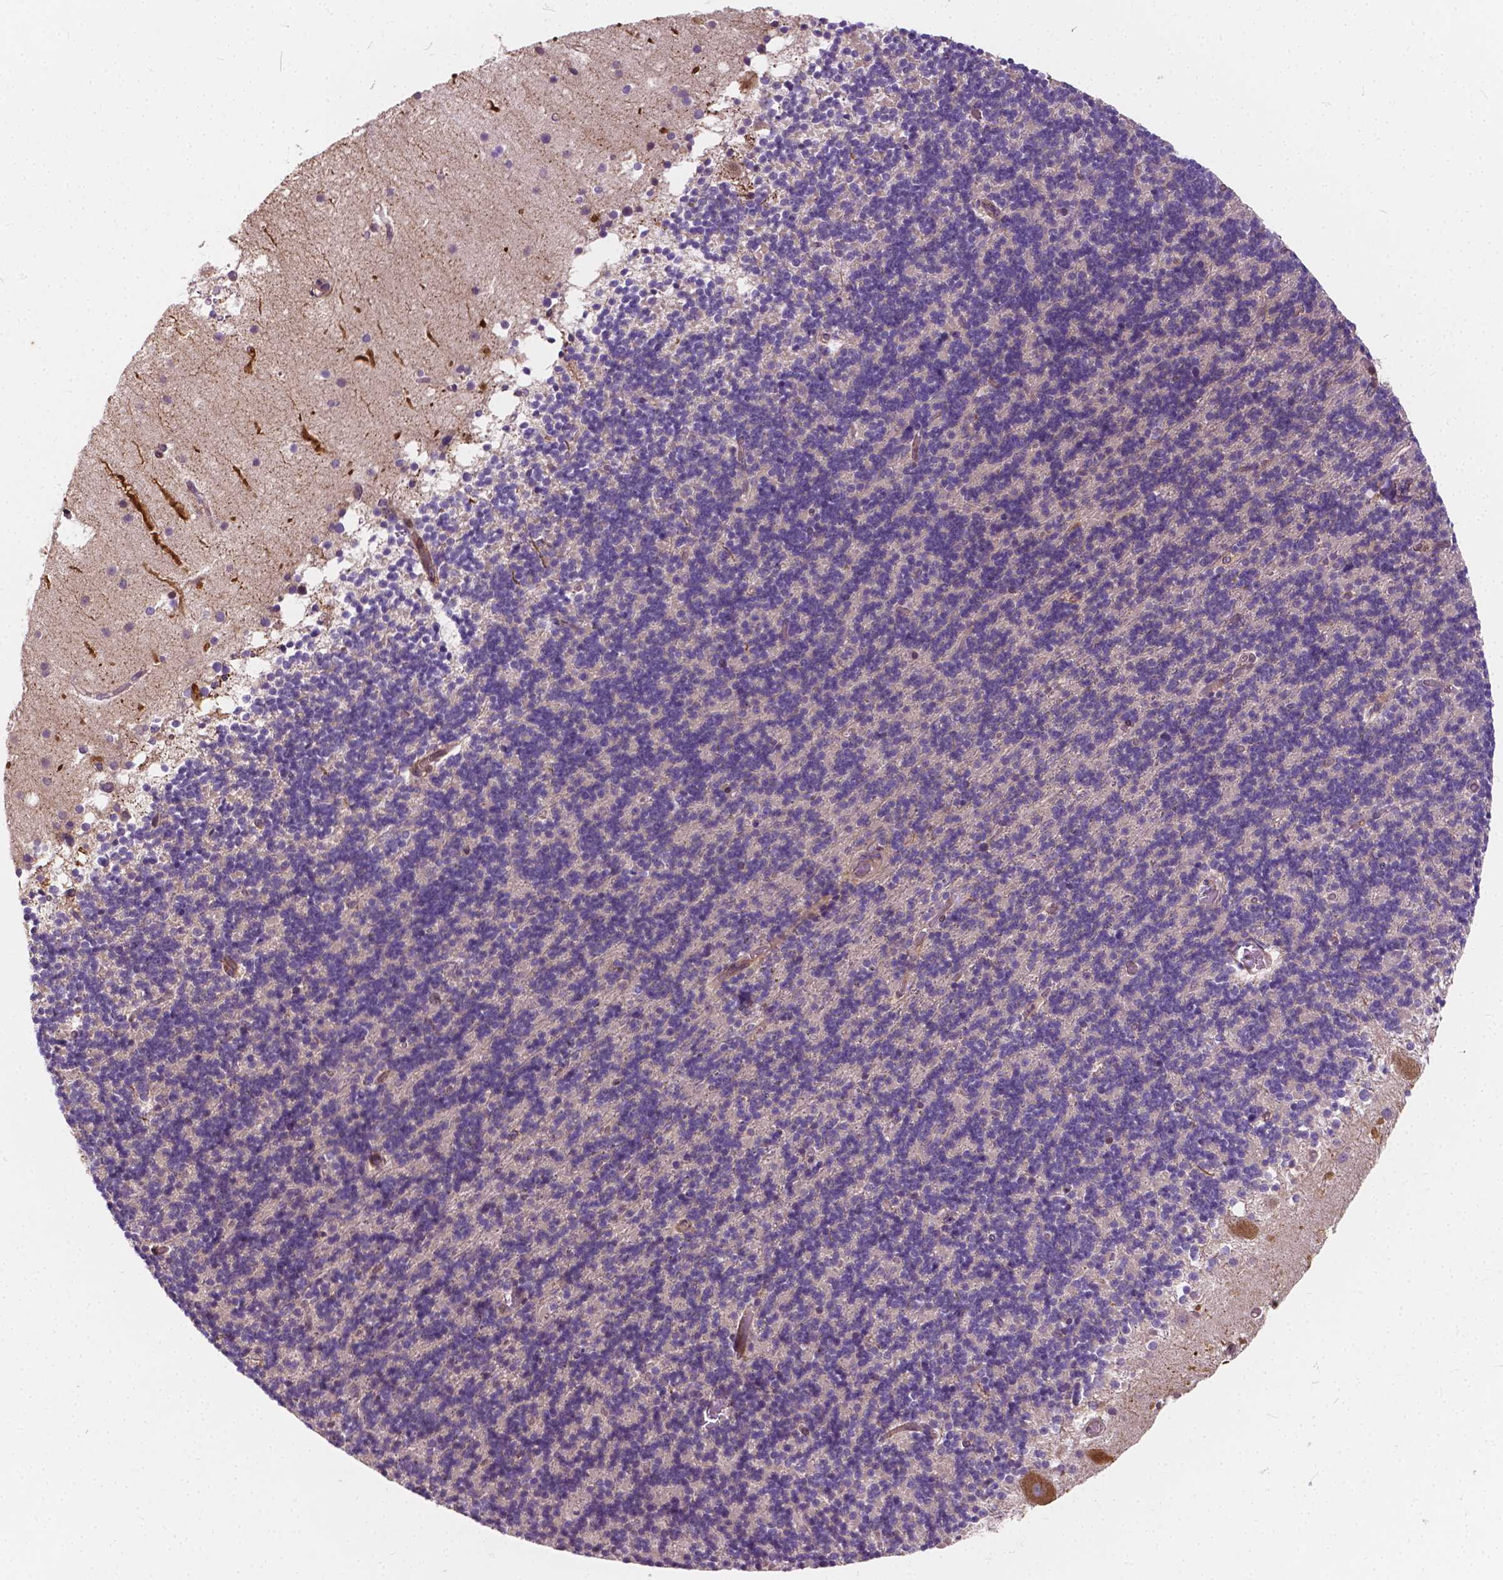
{"staining": {"intensity": "negative", "quantity": "none", "location": "none"}, "tissue": "cerebellum", "cell_type": "Cells in granular layer", "image_type": "normal", "snomed": [{"axis": "morphology", "description": "Normal tissue, NOS"}, {"axis": "topography", "description": "Cerebellum"}], "caption": "The image shows no significant expression in cells in granular layer of cerebellum.", "gene": "INPP5E", "patient": {"sex": "male", "age": 70}}